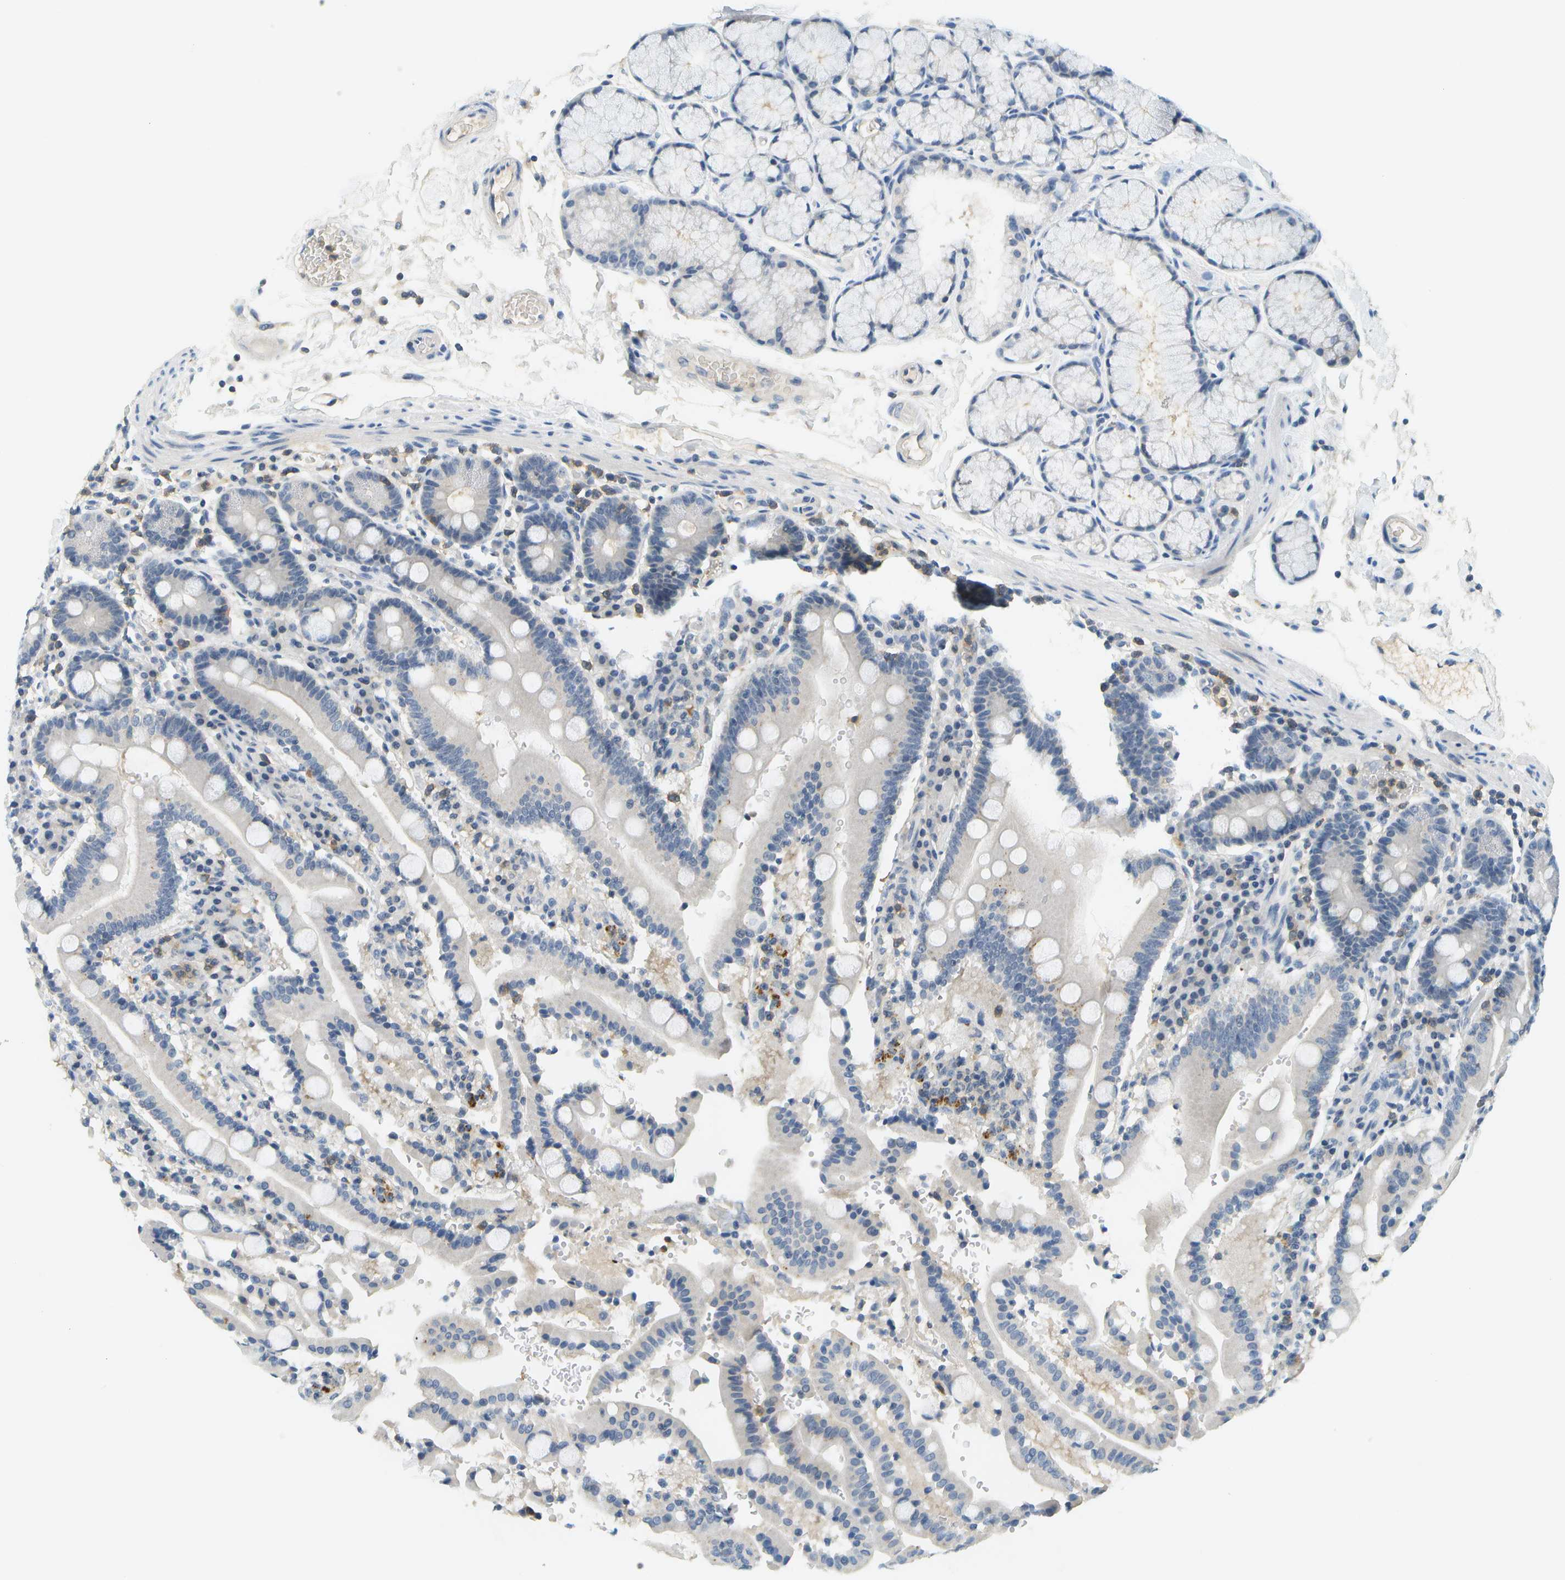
{"staining": {"intensity": "weak", "quantity": "<25%", "location": "cytoplasmic/membranous"}, "tissue": "duodenum", "cell_type": "Glandular cells", "image_type": "normal", "snomed": [{"axis": "morphology", "description": "Normal tissue, NOS"}, {"axis": "topography", "description": "Small intestine, NOS"}], "caption": "Immunohistochemistry image of unremarkable human duodenum stained for a protein (brown), which shows no staining in glandular cells.", "gene": "RASGRP2", "patient": {"sex": "female", "age": 71}}